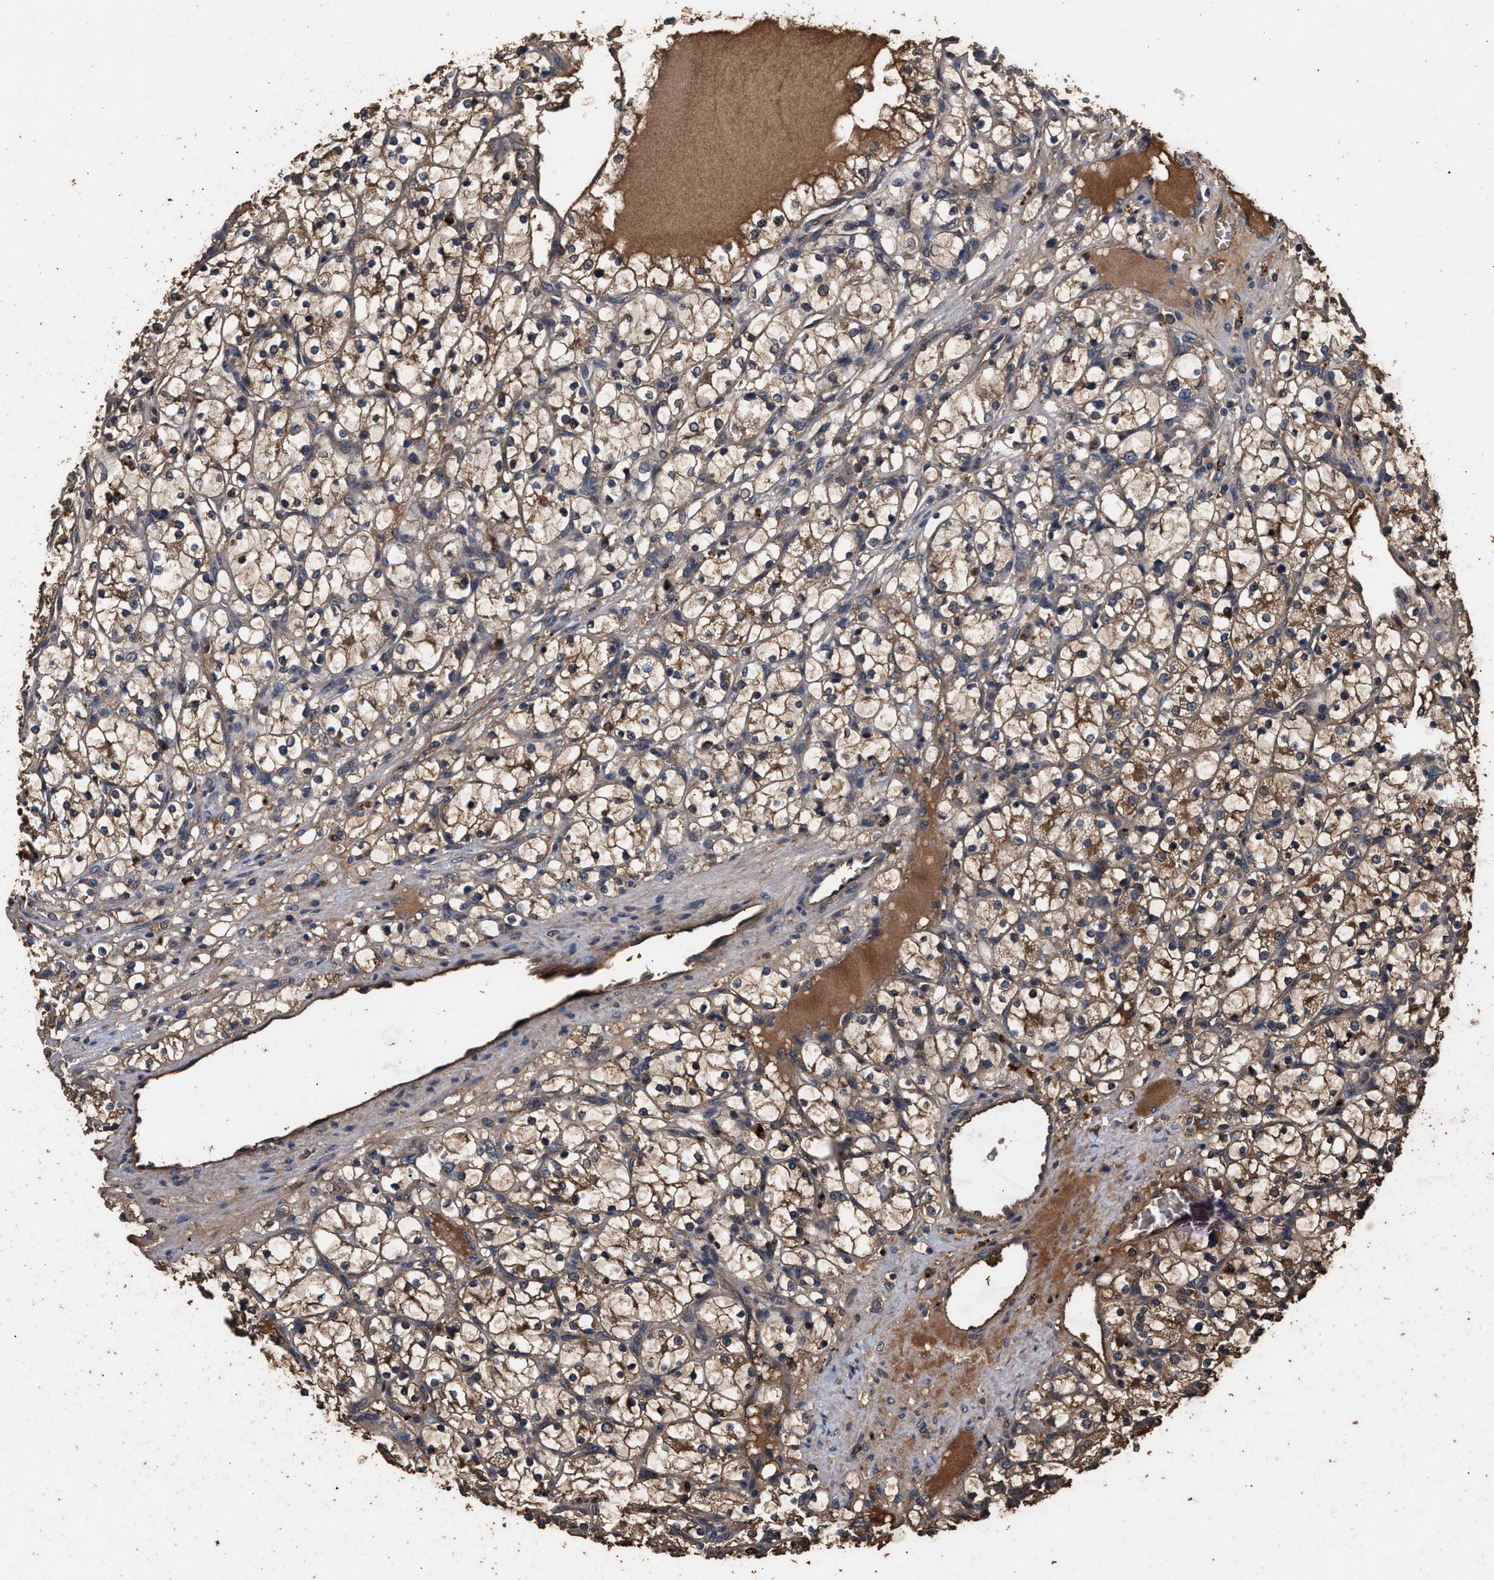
{"staining": {"intensity": "moderate", "quantity": ">75%", "location": "cytoplasmic/membranous"}, "tissue": "renal cancer", "cell_type": "Tumor cells", "image_type": "cancer", "snomed": [{"axis": "morphology", "description": "Adenocarcinoma, NOS"}, {"axis": "topography", "description": "Kidney"}], "caption": "Immunohistochemistry micrograph of neoplastic tissue: human adenocarcinoma (renal) stained using IHC exhibits medium levels of moderate protein expression localized specifically in the cytoplasmic/membranous of tumor cells, appearing as a cytoplasmic/membranous brown color.", "gene": "KYAT1", "patient": {"sex": "female", "age": 69}}